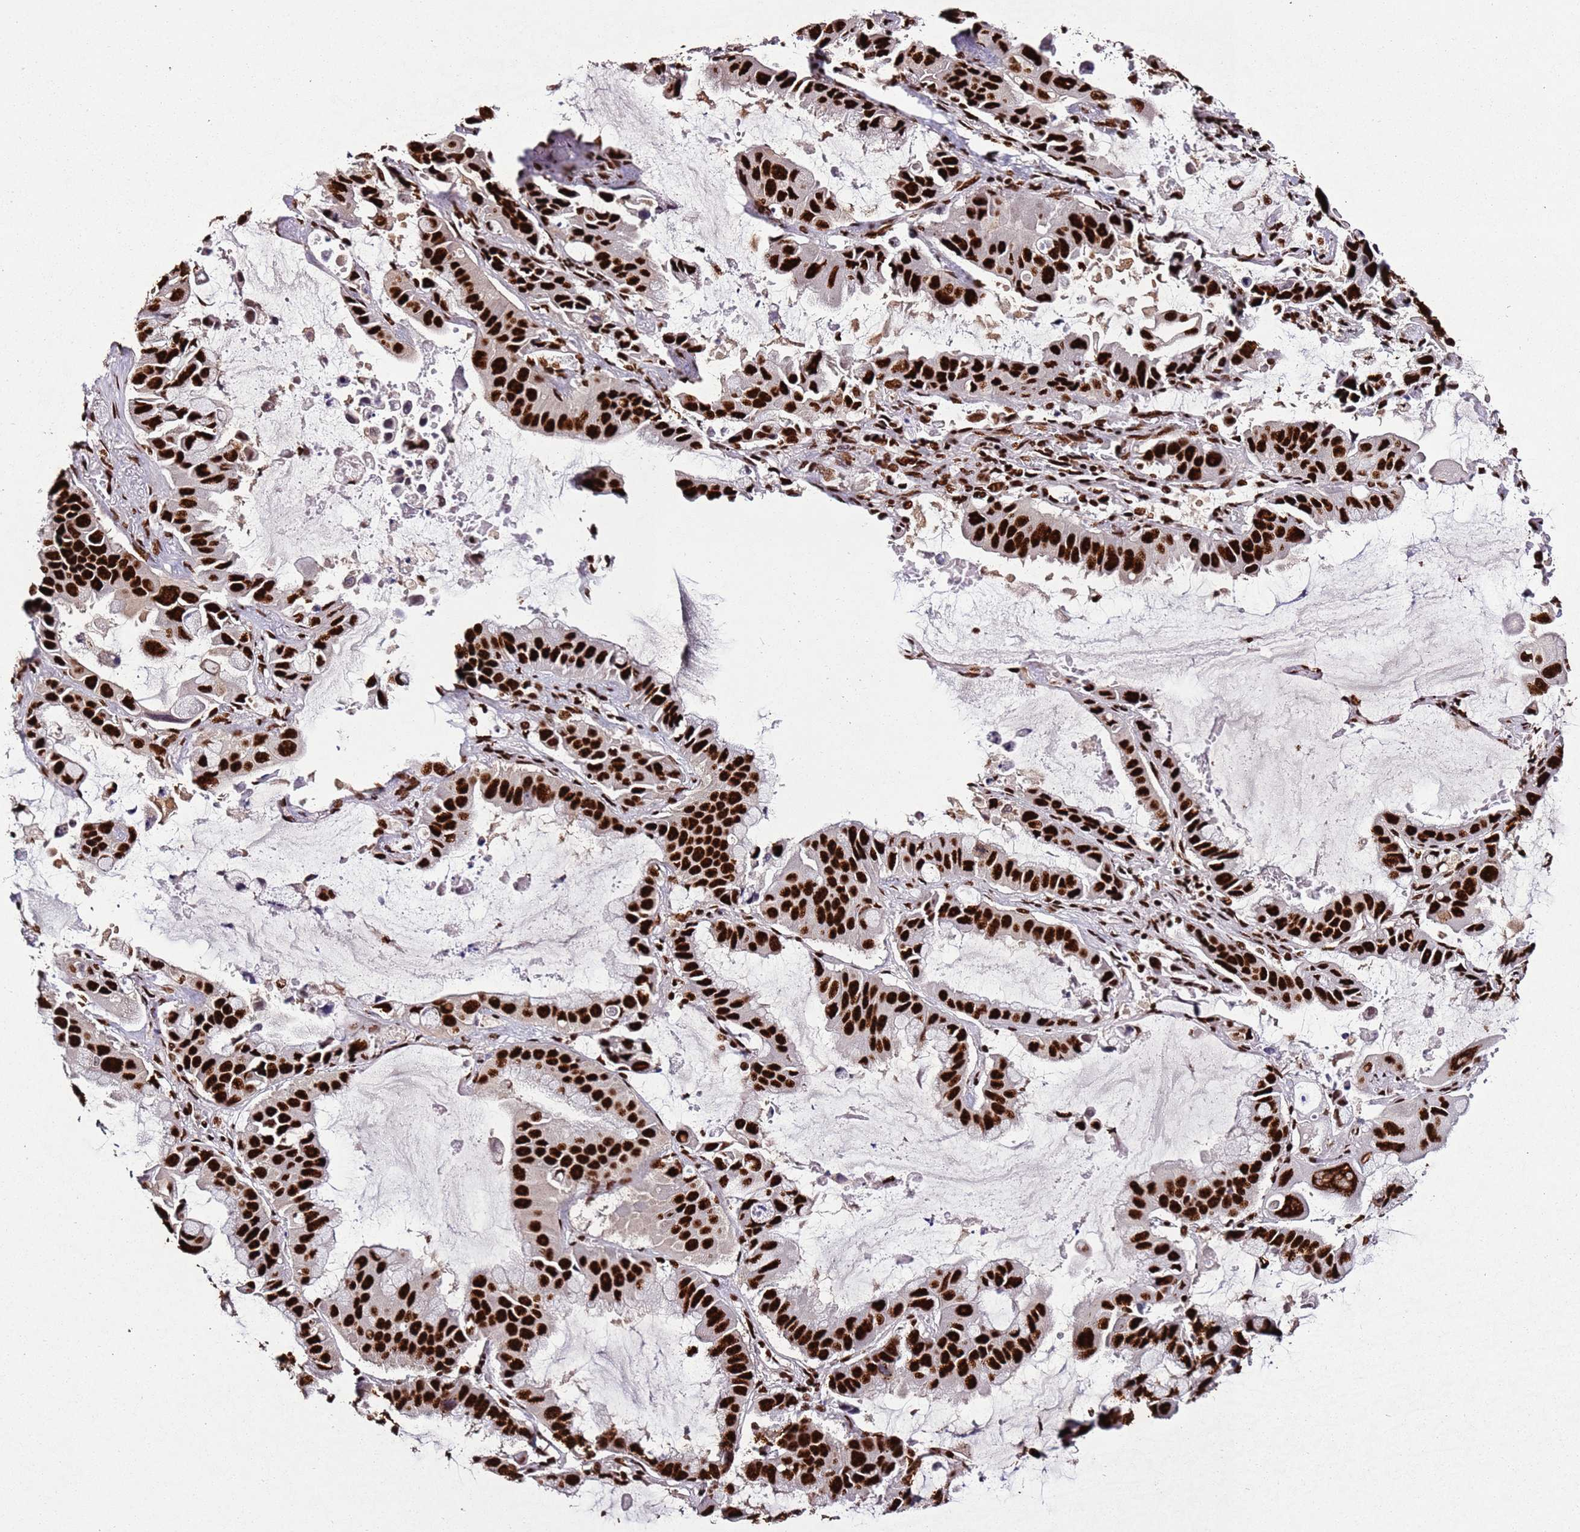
{"staining": {"intensity": "strong", "quantity": ">75%", "location": "nuclear"}, "tissue": "lung cancer", "cell_type": "Tumor cells", "image_type": "cancer", "snomed": [{"axis": "morphology", "description": "Adenocarcinoma, NOS"}, {"axis": "topography", "description": "Lung"}], "caption": "Lung cancer stained for a protein demonstrates strong nuclear positivity in tumor cells. (Brightfield microscopy of DAB IHC at high magnification).", "gene": "C6orf226", "patient": {"sex": "male", "age": 64}}